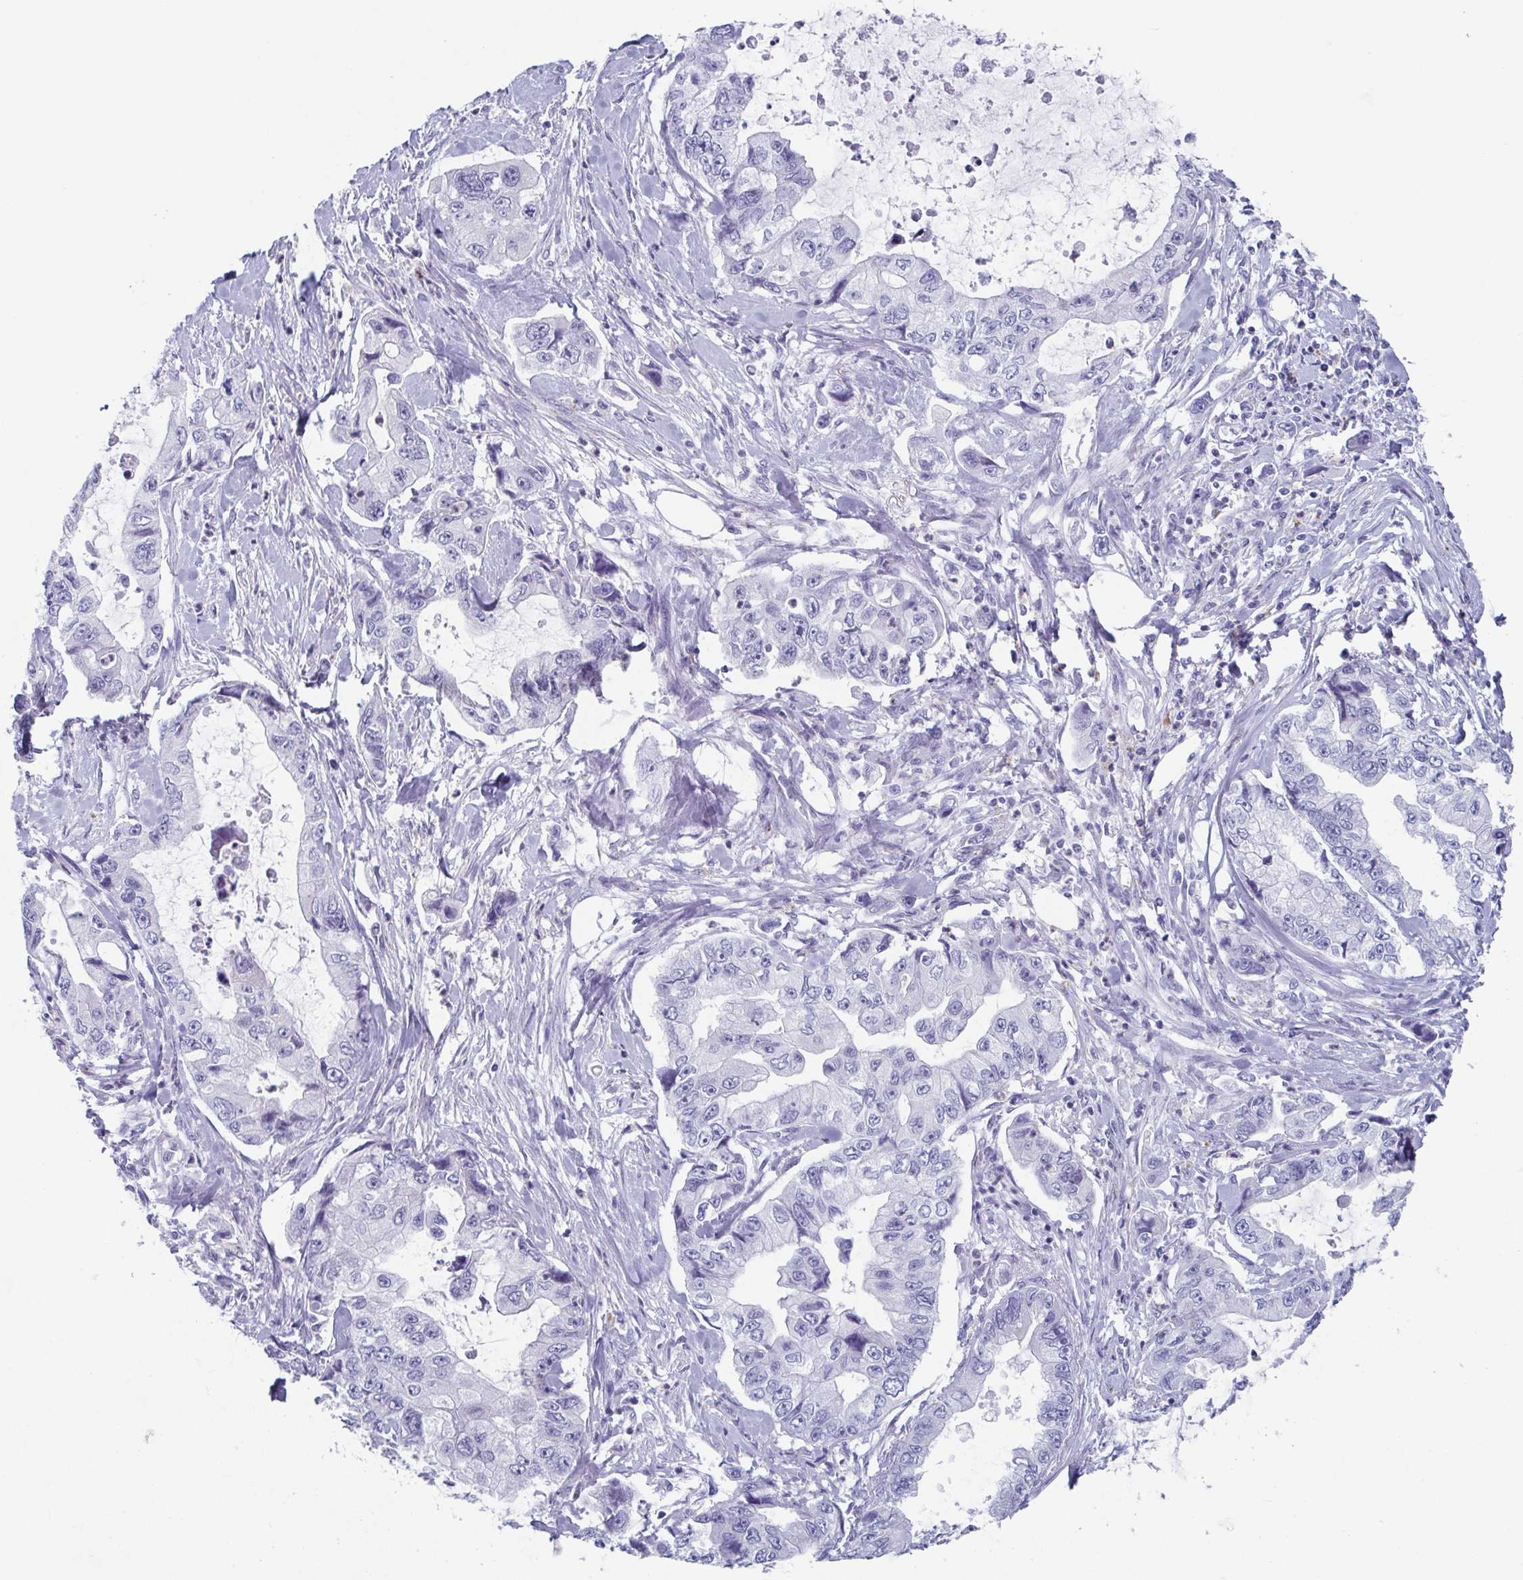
{"staining": {"intensity": "negative", "quantity": "none", "location": "none"}, "tissue": "stomach cancer", "cell_type": "Tumor cells", "image_type": "cancer", "snomed": [{"axis": "morphology", "description": "Adenocarcinoma, NOS"}, {"axis": "topography", "description": "Pancreas"}, {"axis": "topography", "description": "Stomach, upper"}, {"axis": "topography", "description": "Stomach"}], "caption": "Immunohistochemical staining of human stomach adenocarcinoma displays no significant positivity in tumor cells.", "gene": "LYRM2", "patient": {"sex": "male", "age": 77}}